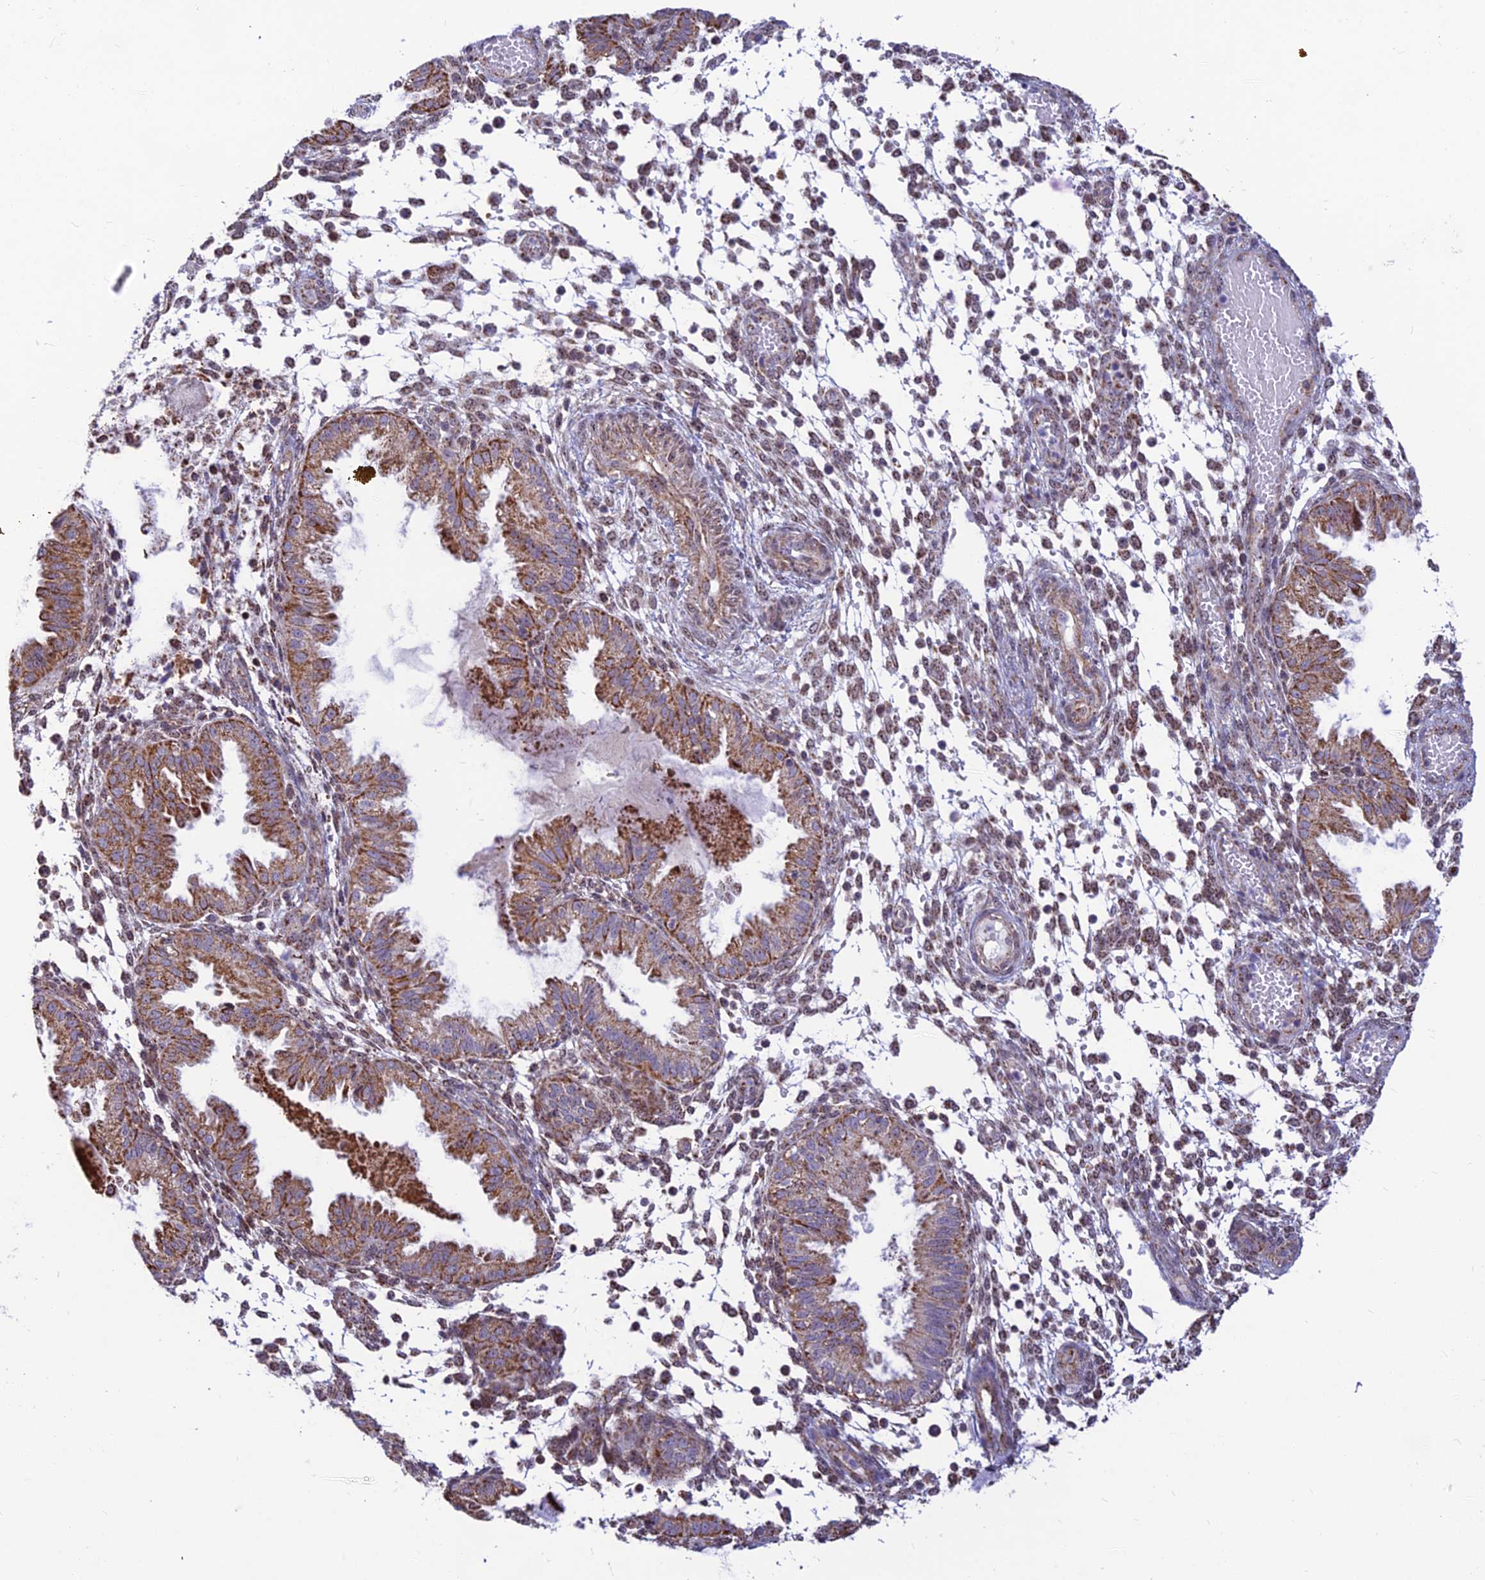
{"staining": {"intensity": "weak", "quantity": "25%-75%", "location": "cytoplasmic/membranous,nuclear"}, "tissue": "endometrium", "cell_type": "Cells in endometrial stroma", "image_type": "normal", "snomed": [{"axis": "morphology", "description": "Normal tissue, NOS"}, {"axis": "topography", "description": "Endometrium"}], "caption": "Endometrium stained for a protein shows weak cytoplasmic/membranous,nuclear positivity in cells in endometrial stroma.", "gene": "POLR1G", "patient": {"sex": "female", "age": 33}}